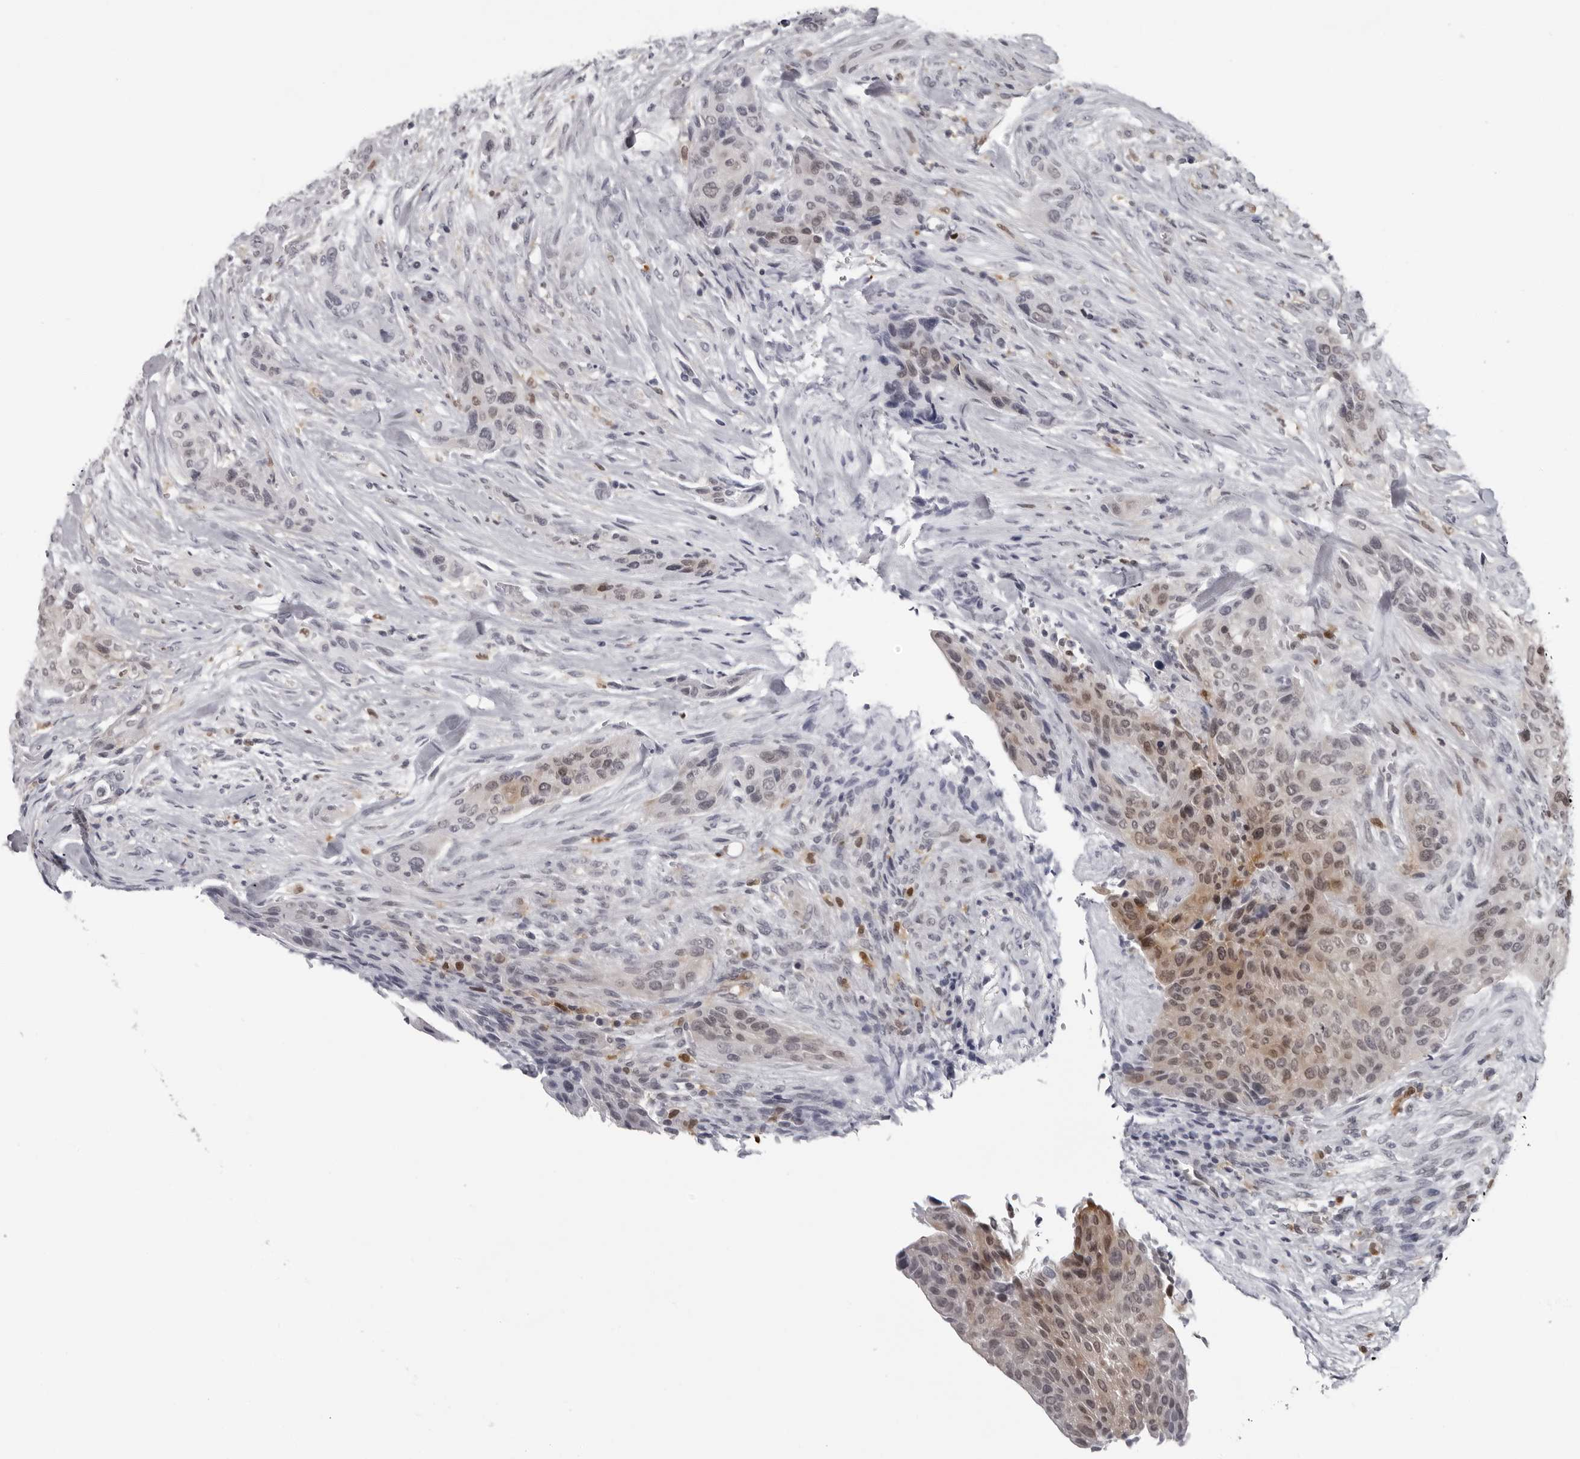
{"staining": {"intensity": "moderate", "quantity": "<25%", "location": "nuclear"}, "tissue": "urothelial cancer", "cell_type": "Tumor cells", "image_type": "cancer", "snomed": [{"axis": "morphology", "description": "Urothelial carcinoma, High grade"}, {"axis": "topography", "description": "Urinary bladder"}], "caption": "This histopathology image shows urothelial cancer stained with IHC to label a protein in brown. The nuclear of tumor cells show moderate positivity for the protein. Nuclei are counter-stained blue.", "gene": "LZIC", "patient": {"sex": "male", "age": 35}}